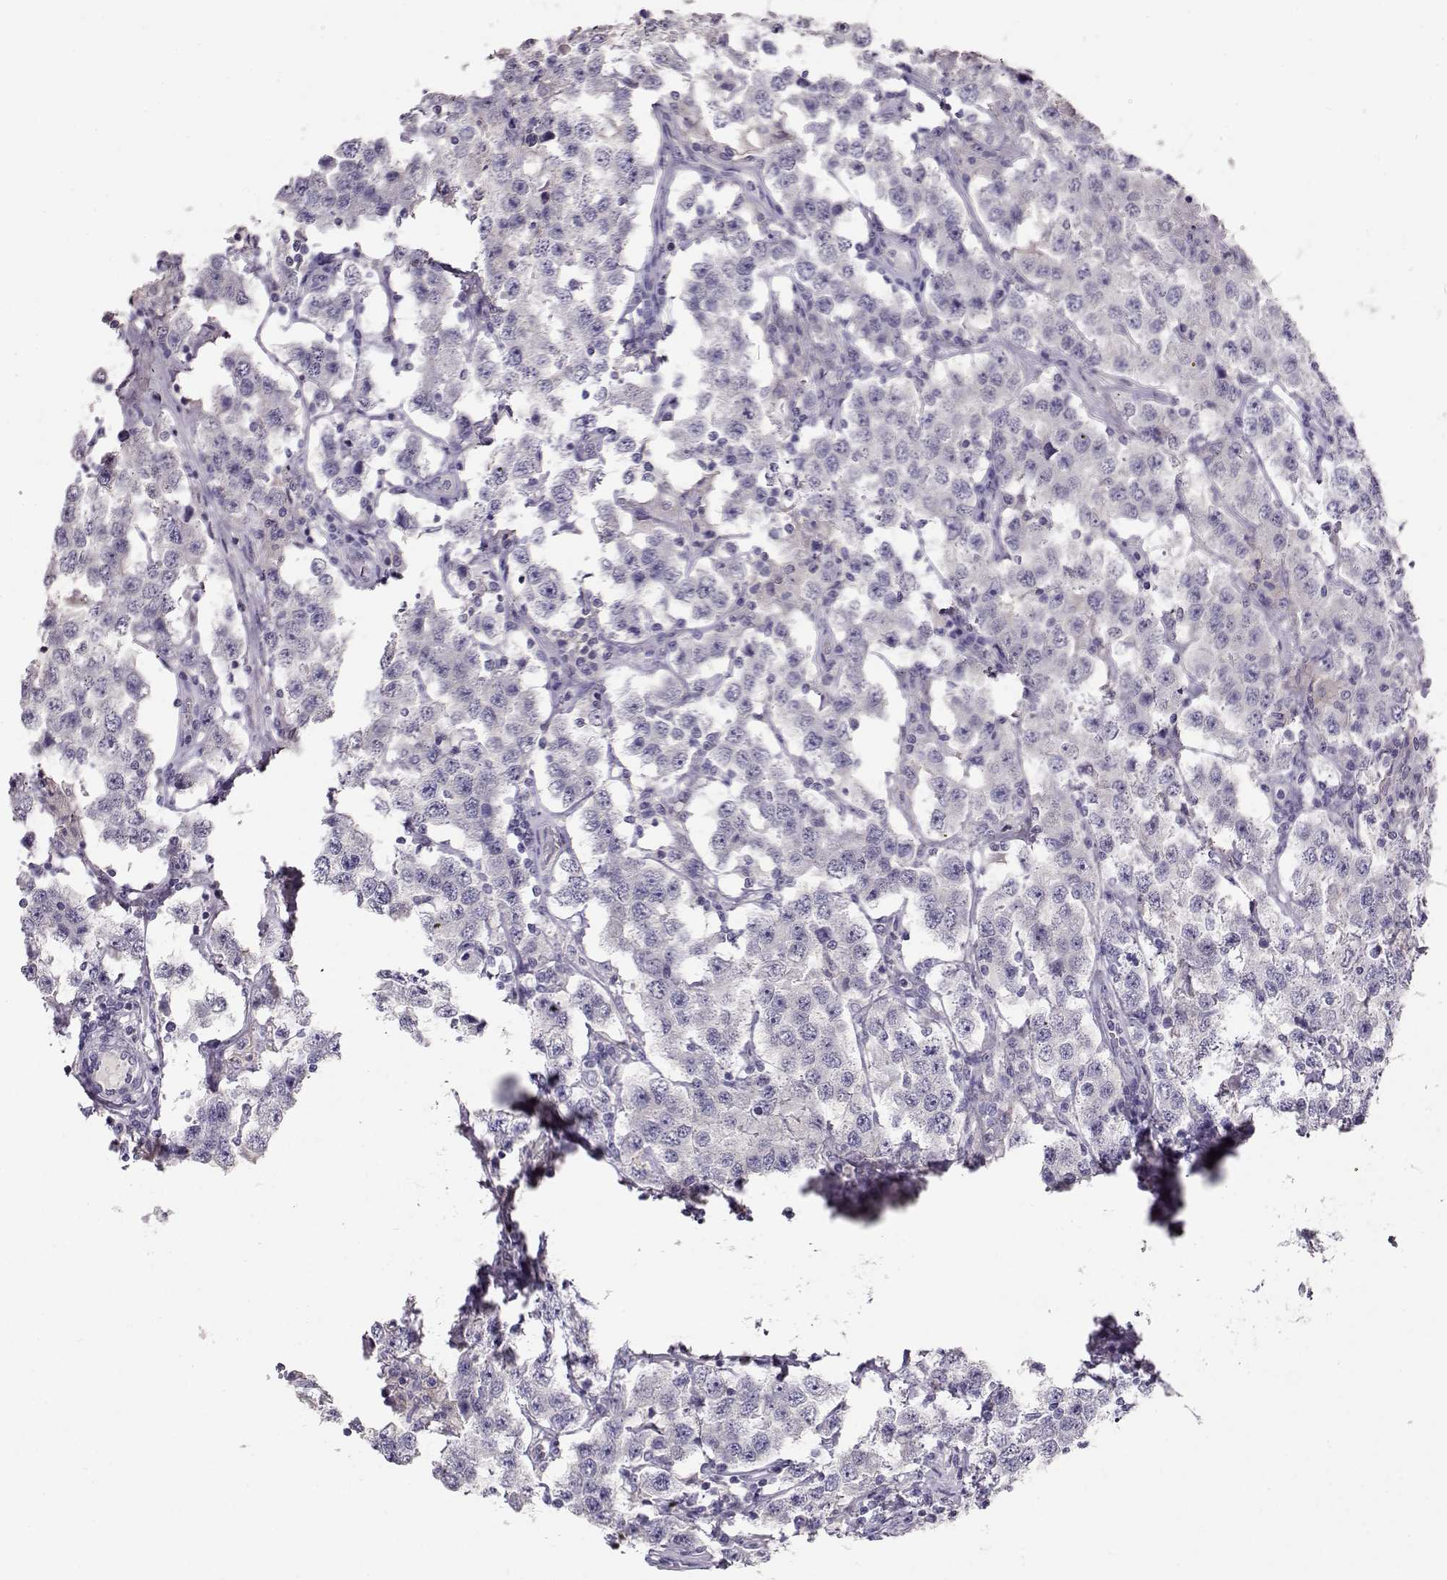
{"staining": {"intensity": "negative", "quantity": "none", "location": "none"}, "tissue": "testis cancer", "cell_type": "Tumor cells", "image_type": "cancer", "snomed": [{"axis": "morphology", "description": "Seminoma, NOS"}, {"axis": "topography", "description": "Testis"}], "caption": "Immunohistochemical staining of testis seminoma exhibits no significant expression in tumor cells.", "gene": "NDRG4", "patient": {"sex": "male", "age": 52}}